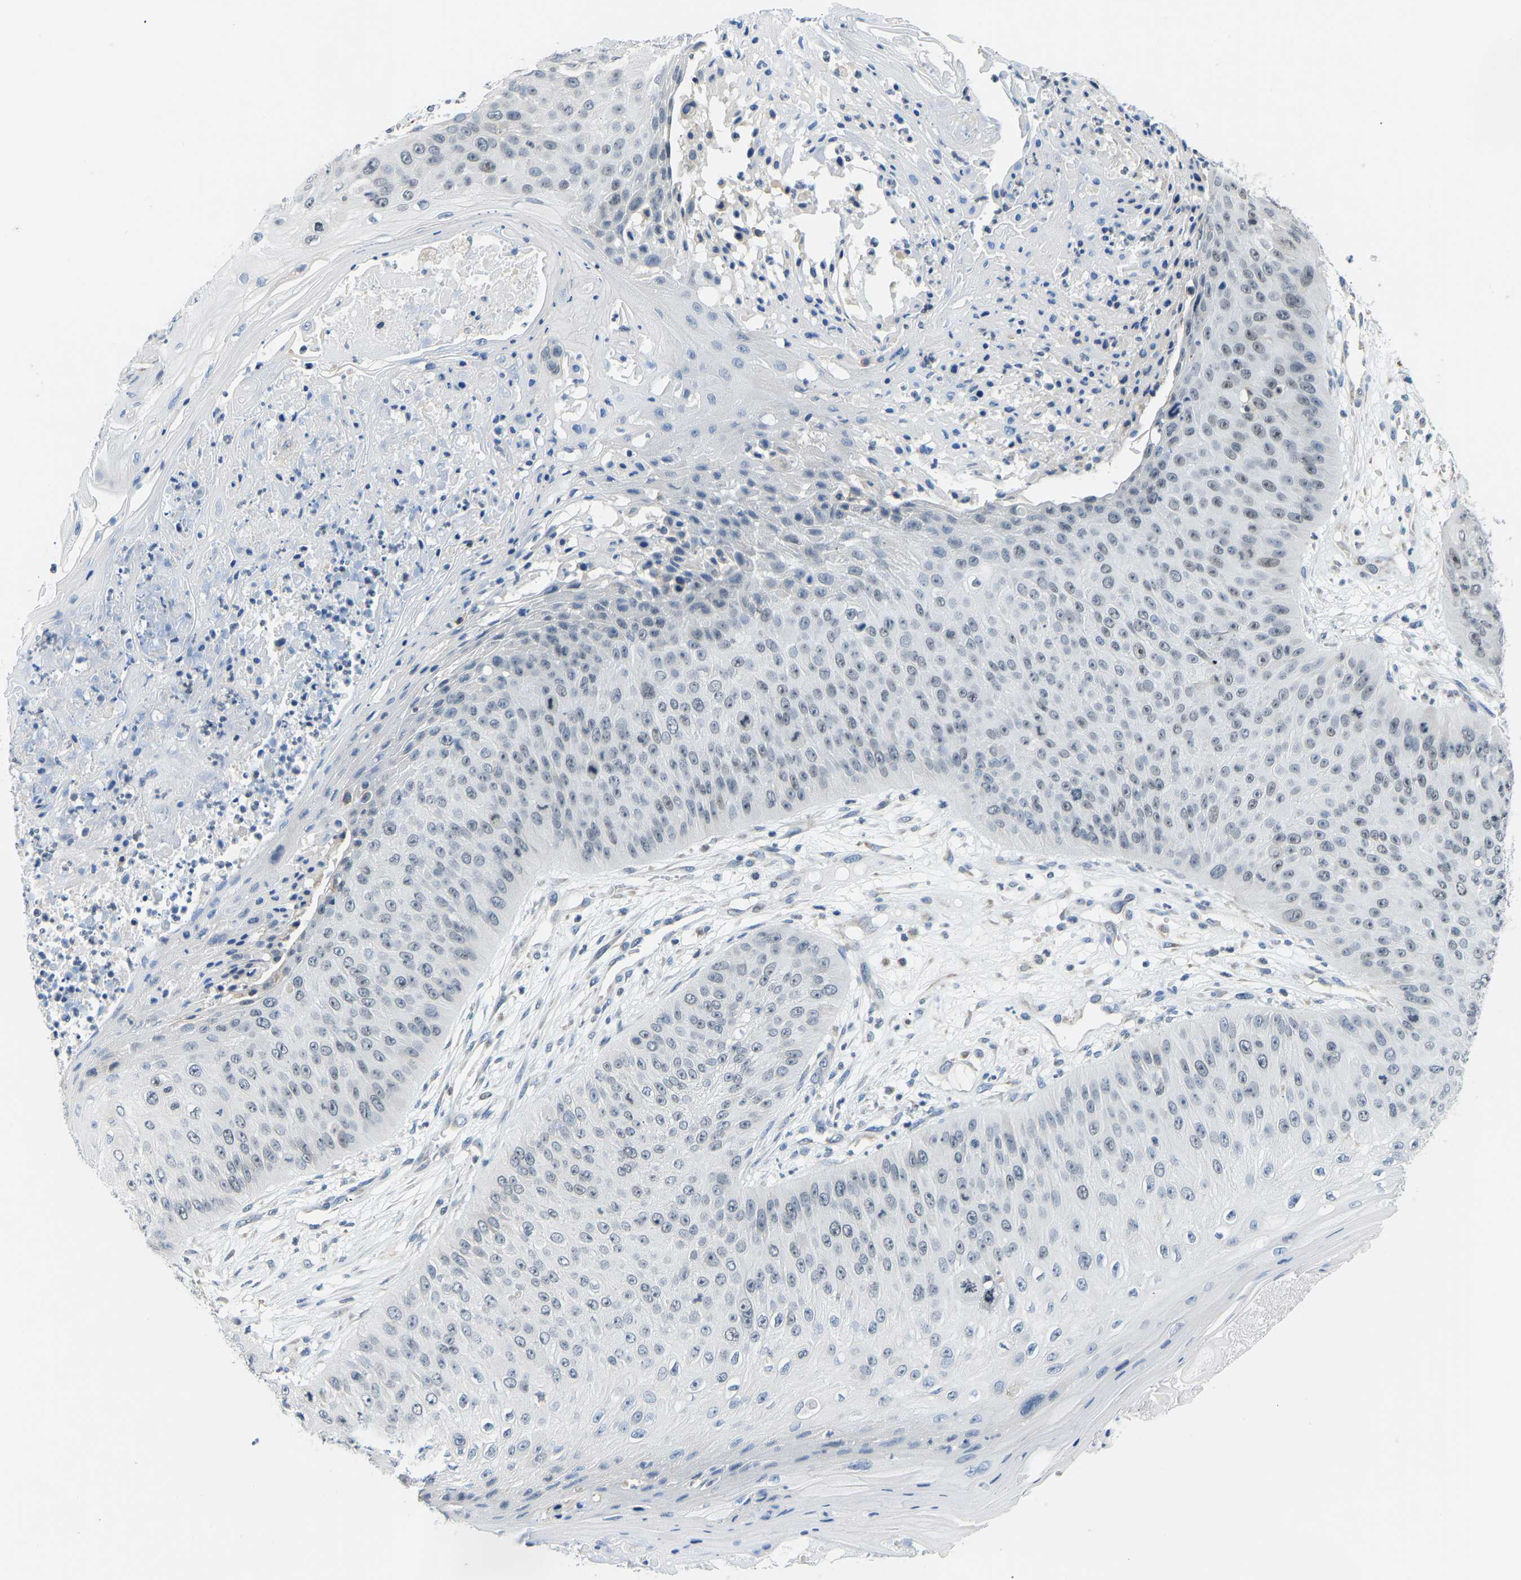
{"staining": {"intensity": "negative", "quantity": "none", "location": "none"}, "tissue": "skin cancer", "cell_type": "Tumor cells", "image_type": "cancer", "snomed": [{"axis": "morphology", "description": "Squamous cell carcinoma, NOS"}, {"axis": "topography", "description": "Skin"}], "caption": "A histopathology image of human skin cancer is negative for staining in tumor cells.", "gene": "VRK1", "patient": {"sex": "female", "age": 80}}